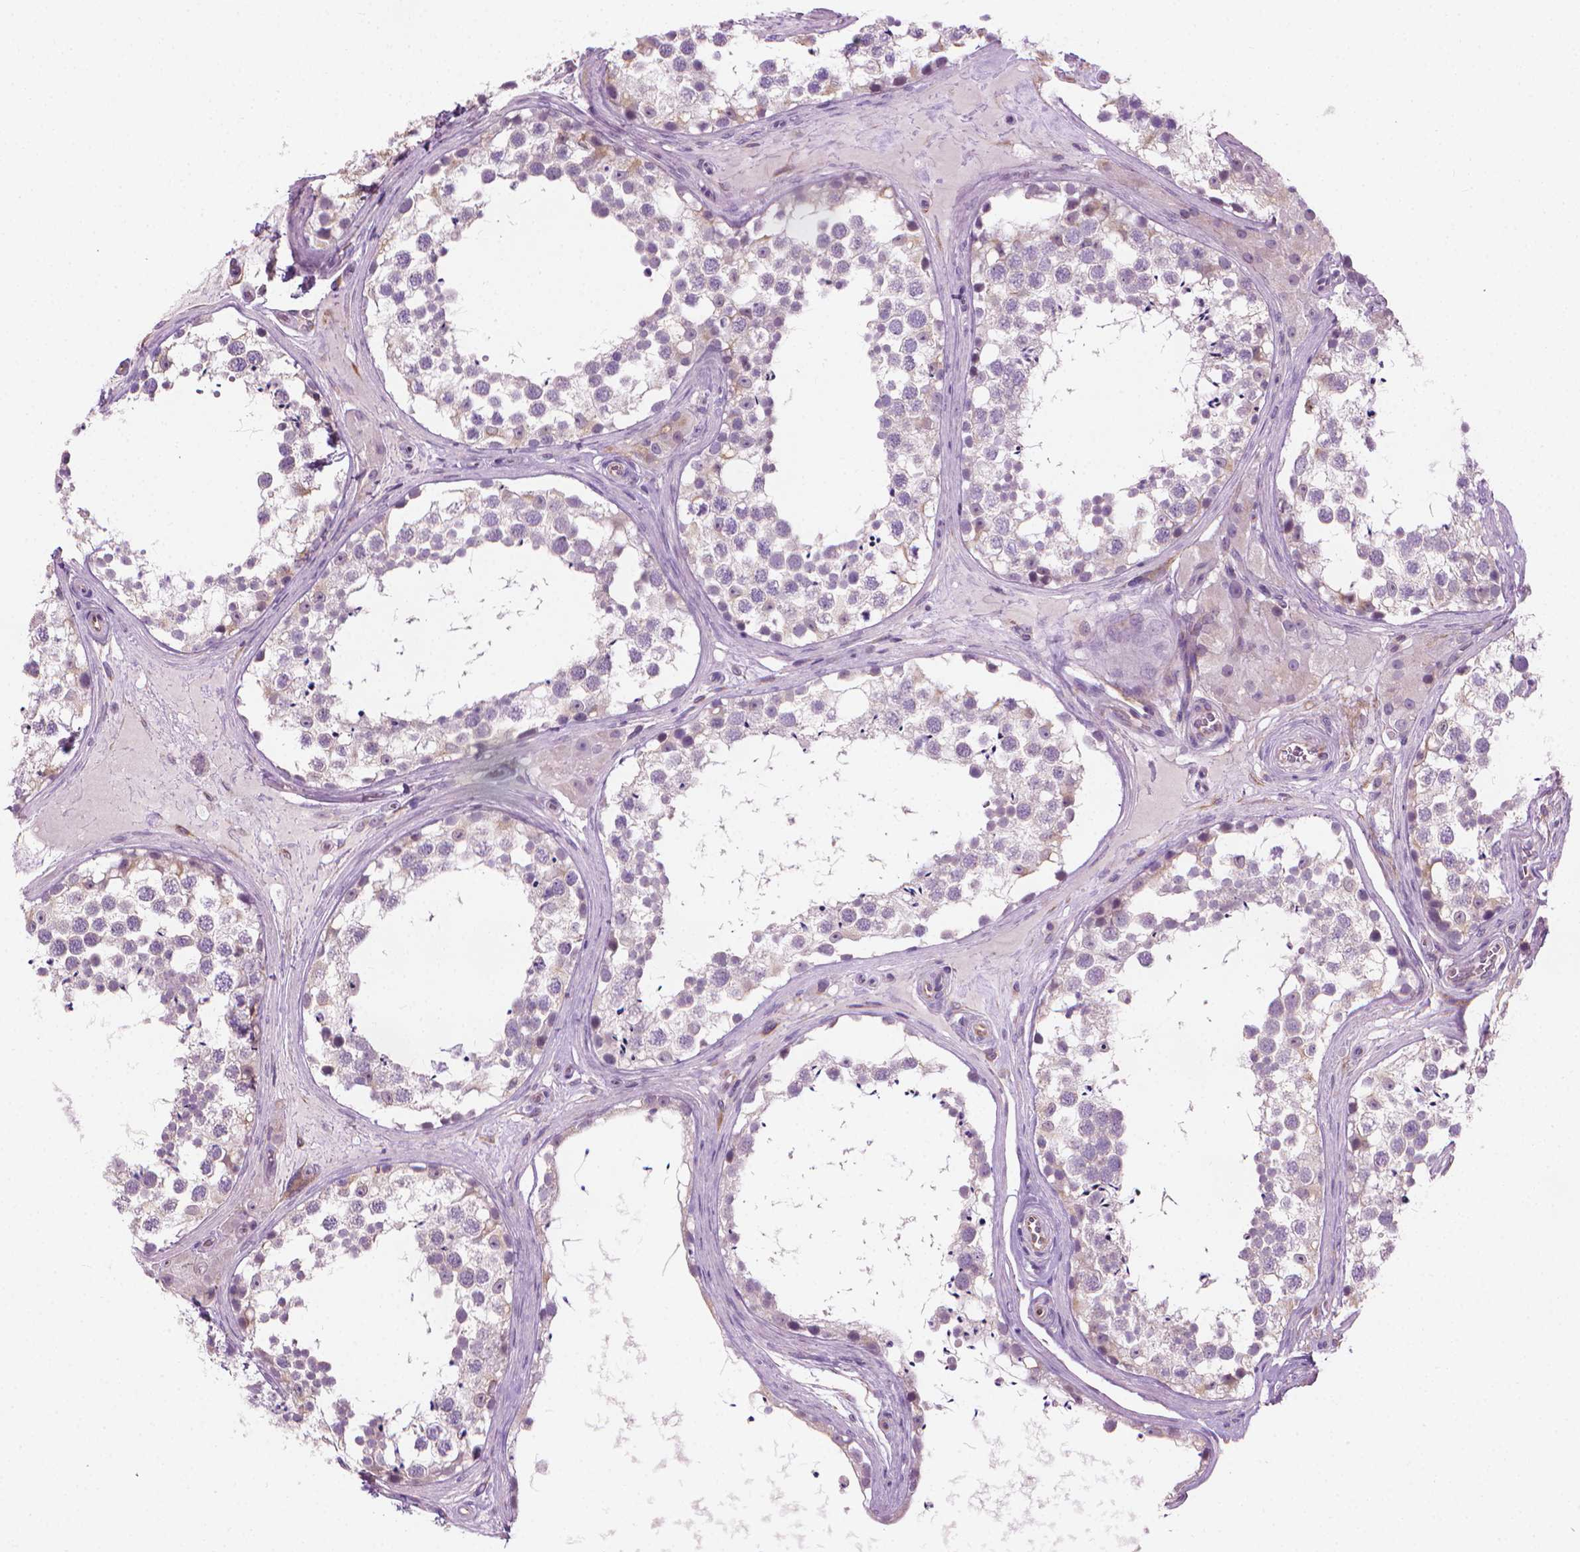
{"staining": {"intensity": "negative", "quantity": "none", "location": "none"}, "tissue": "testis", "cell_type": "Cells in seminiferous ducts", "image_type": "normal", "snomed": [{"axis": "morphology", "description": "Normal tissue, NOS"}, {"axis": "morphology", "description": "Seminoma, NOS"}, {"axis": "topography", "description": "Testis"}], "caption": "High power microscopy micrograph of an immunohistochemistry micrograph of benign testis, revealing no significant positivity in cells in seminiferous ducts. (DAB immunohistochemistry visualized using brightfield microscopy, high magnification).", "gene": "KRT73", "patient": {"sex": "male", "age": 65}}